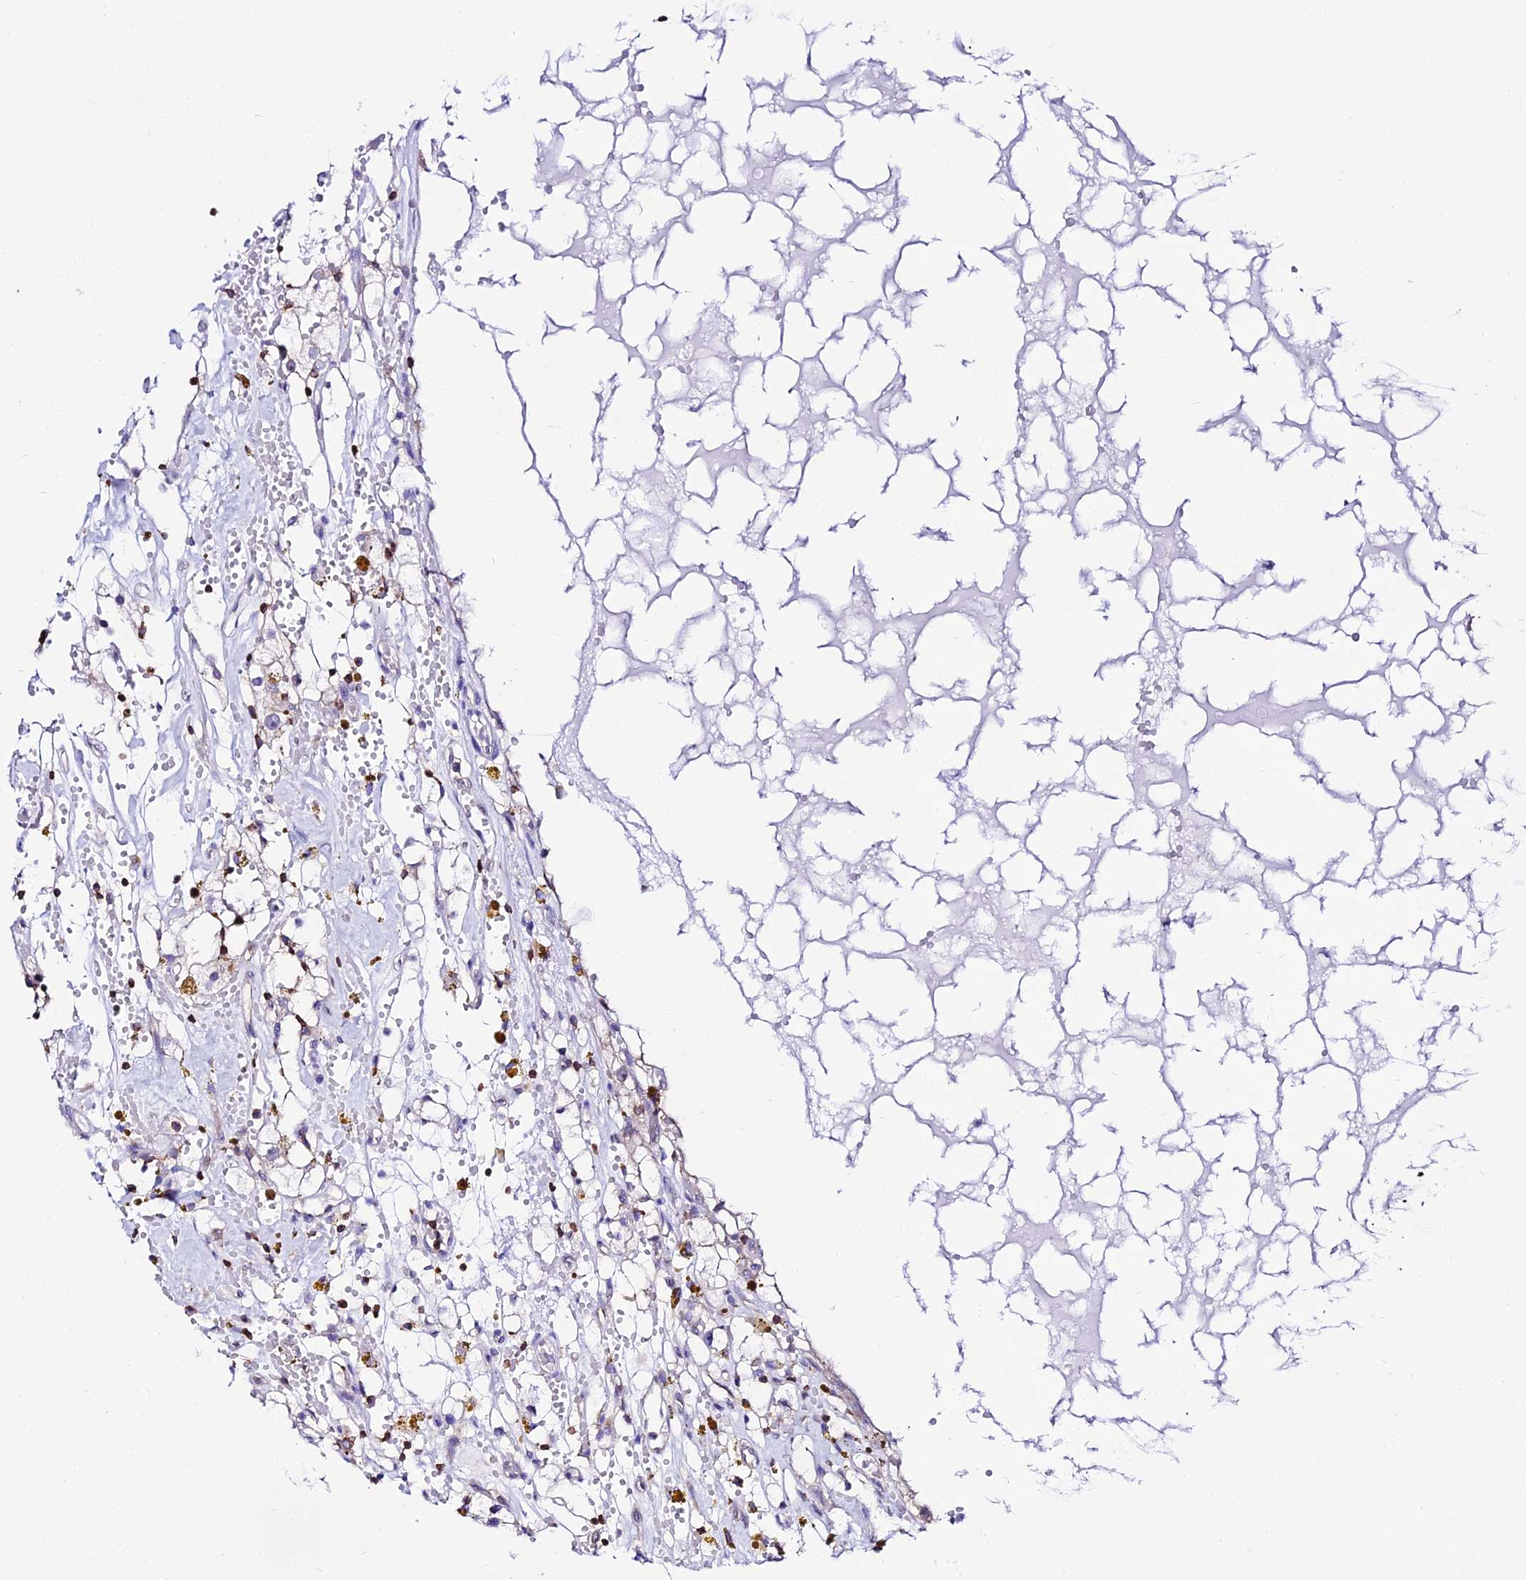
{"staining": {"intensity": "negative", "quantity": "none", "location": "none"}, "tissue": "renal cancer", "cell_type": "Tumor cells", "image_type": "cancer", "snomed": [{"axis": "morphology", "description": "Adenocarcinoma, NOS"}, {"axis": "topography", "description": "Kidney"}], "caption": "High magnification brightfield microscopy of renal cancer (adenocarcinoma) stained with DAB (brown) and counterstained with hematoxylin (blue): tumor cells show no significant expression. (Immunohistochemistry (ihc), brightfield microscopy, high magnification).", "gene": "S100A16", "patient": {"sex": "male", "age": 56}}